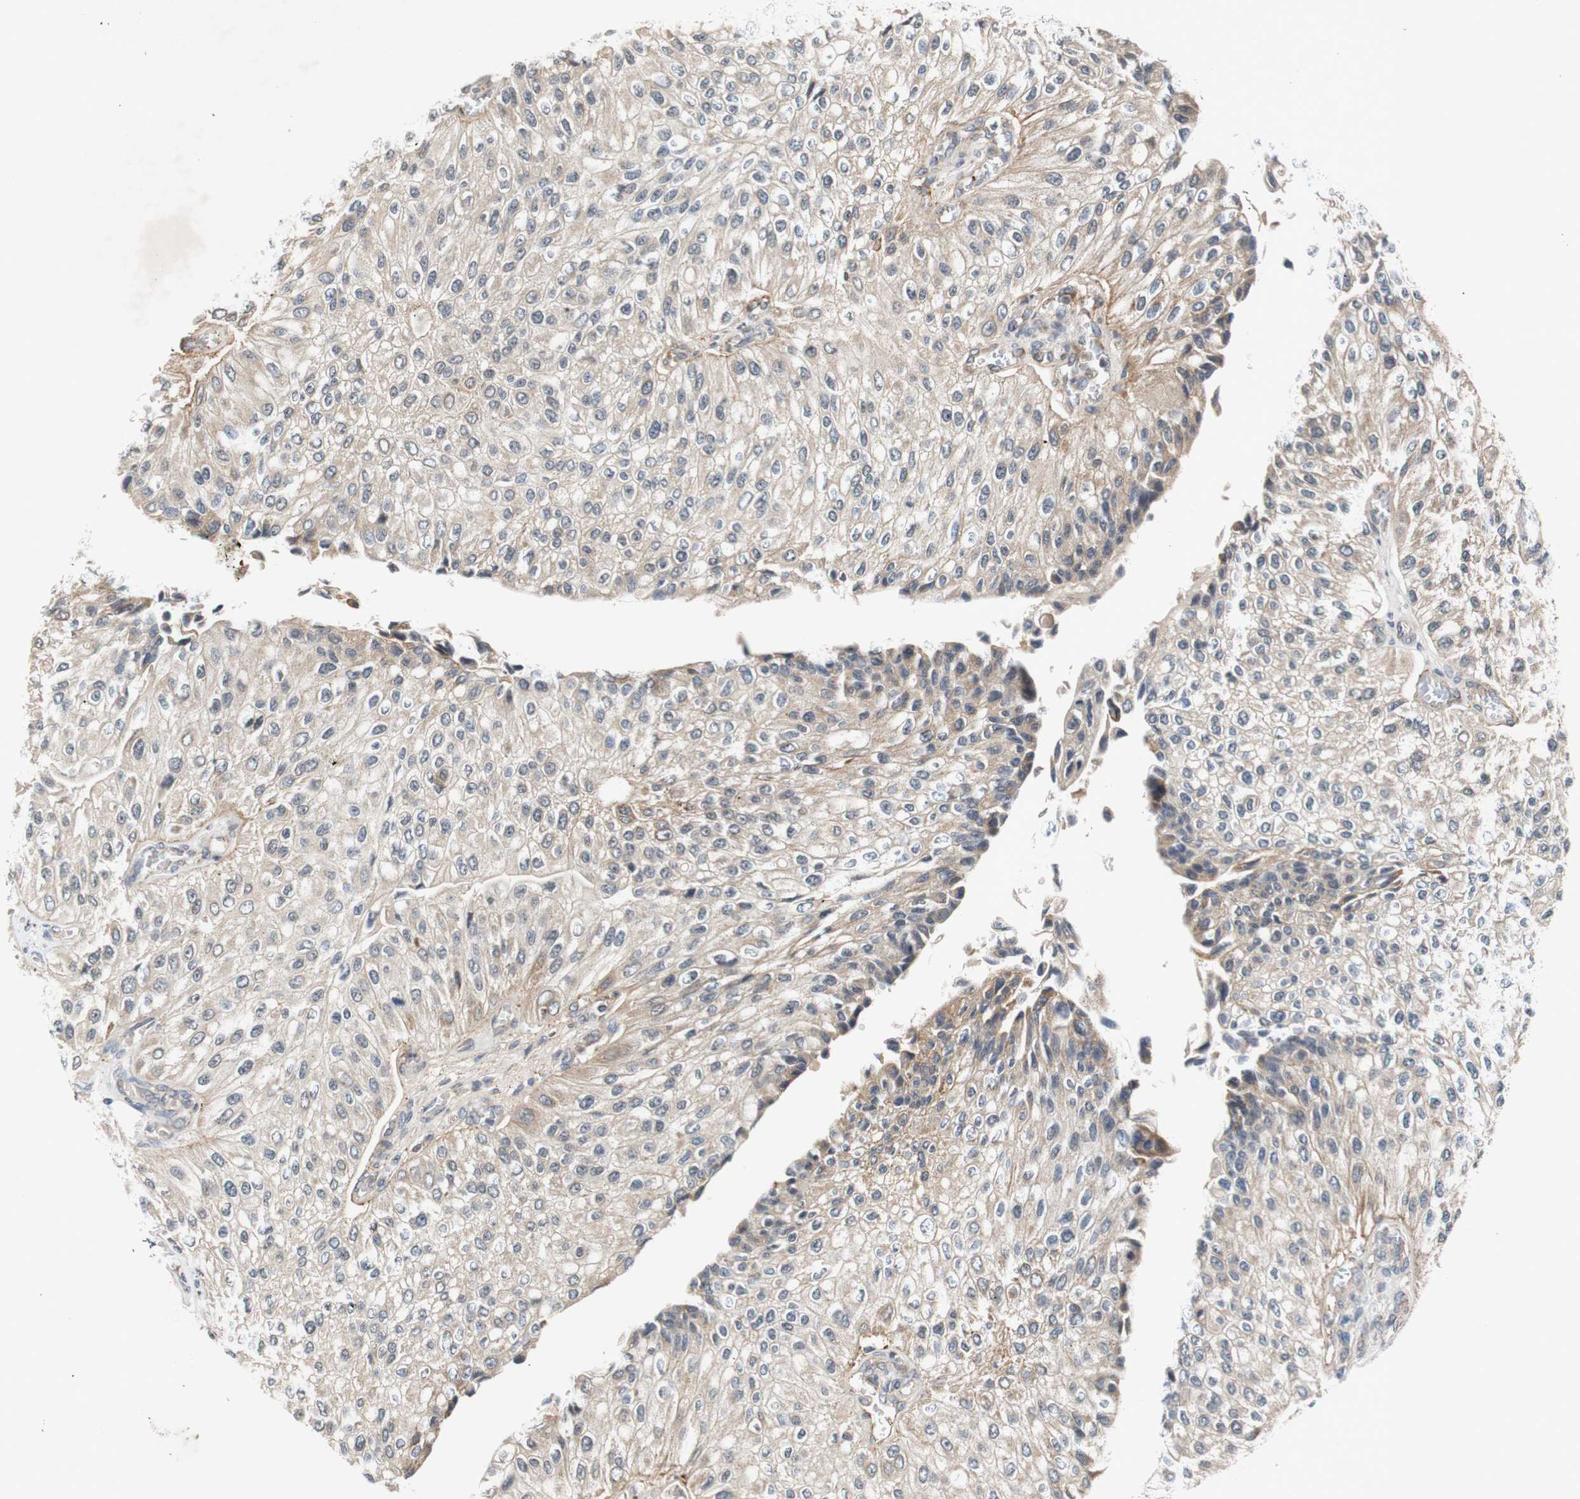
{"staining": {"intensity": "weak", "quantity": ">75%", "location": "cytoplasmic/membranous"}, "tissue": "urothelial cancer", "cell_type": "Tumor cells", "image_type": "cancer", "snomed": [{"axis": "morphology", "description": "Urothelial carcinoma, High grade"}, {"axis": "topography", "description": "Kidney"}, {"axis": "topography", "description": "Urinary bladder"}], "caption": "This is an image of IHC staining of urothelial carcinoma (high-grade), which shows weak staining in the cytoplasmic/membranous of tumor cells.", "gene": "PIN1", "patient": {"sex": "male", "age": 77}}